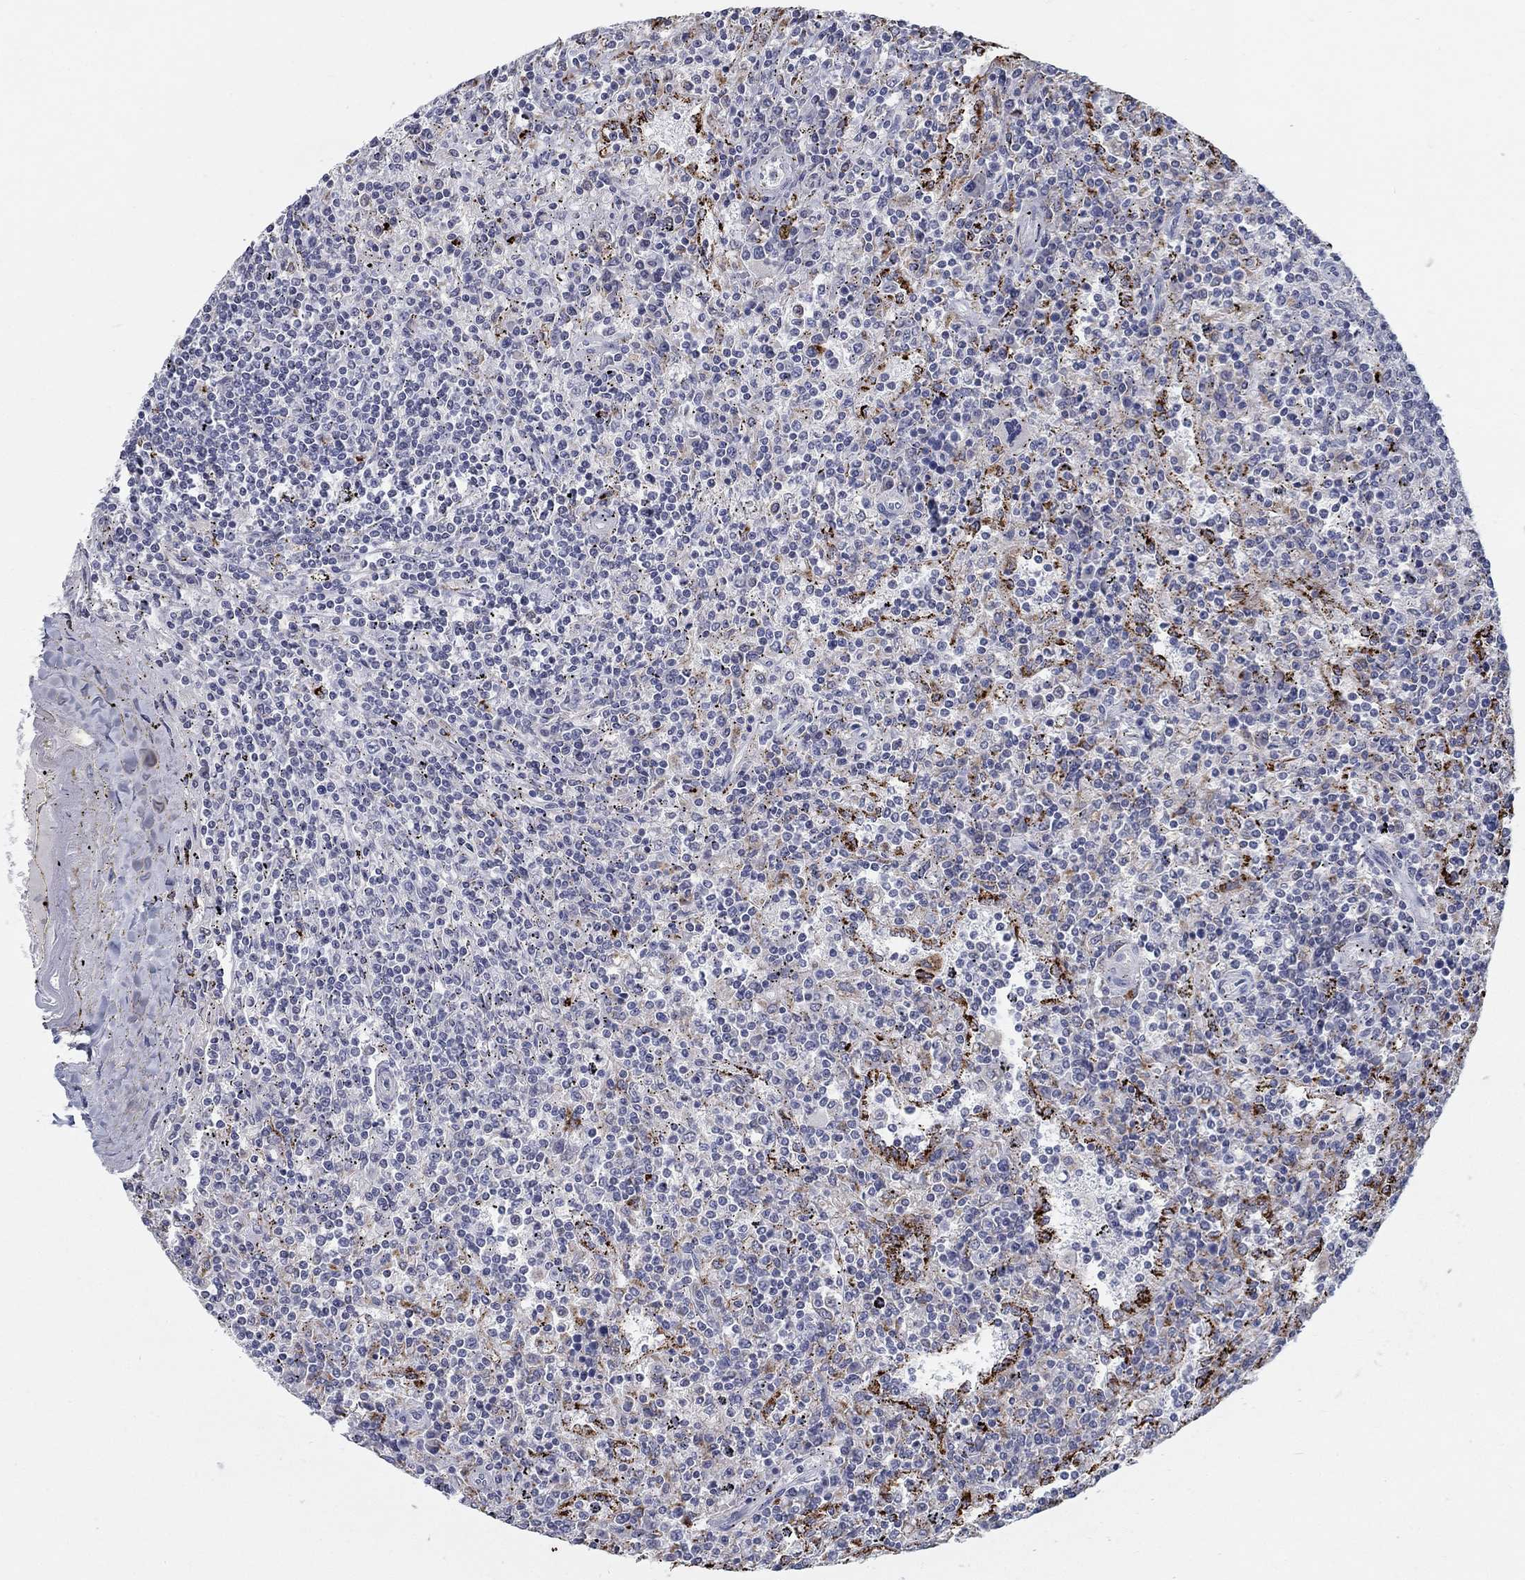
{"staining": {"intensity": "negative", "quantity": "none", "location": "none"}, "tissue": "lymphoma", "cell_type": "Tumor cells", "image_type": "cancer", "snomed": [{"axis": "morphology", "description": "Malignant lymphoma, non-Hodgkin's type, Low grade"}, {"axis": "topography", "description": "Spleen"}], "caption": "An immunohistochemistry (IHC) histopathology image of lymphoma is shown. There is no staining in tumor cells of lymphoma.", "gene": "MTSS2", "patient": {"sex": "male", "age": 62}}